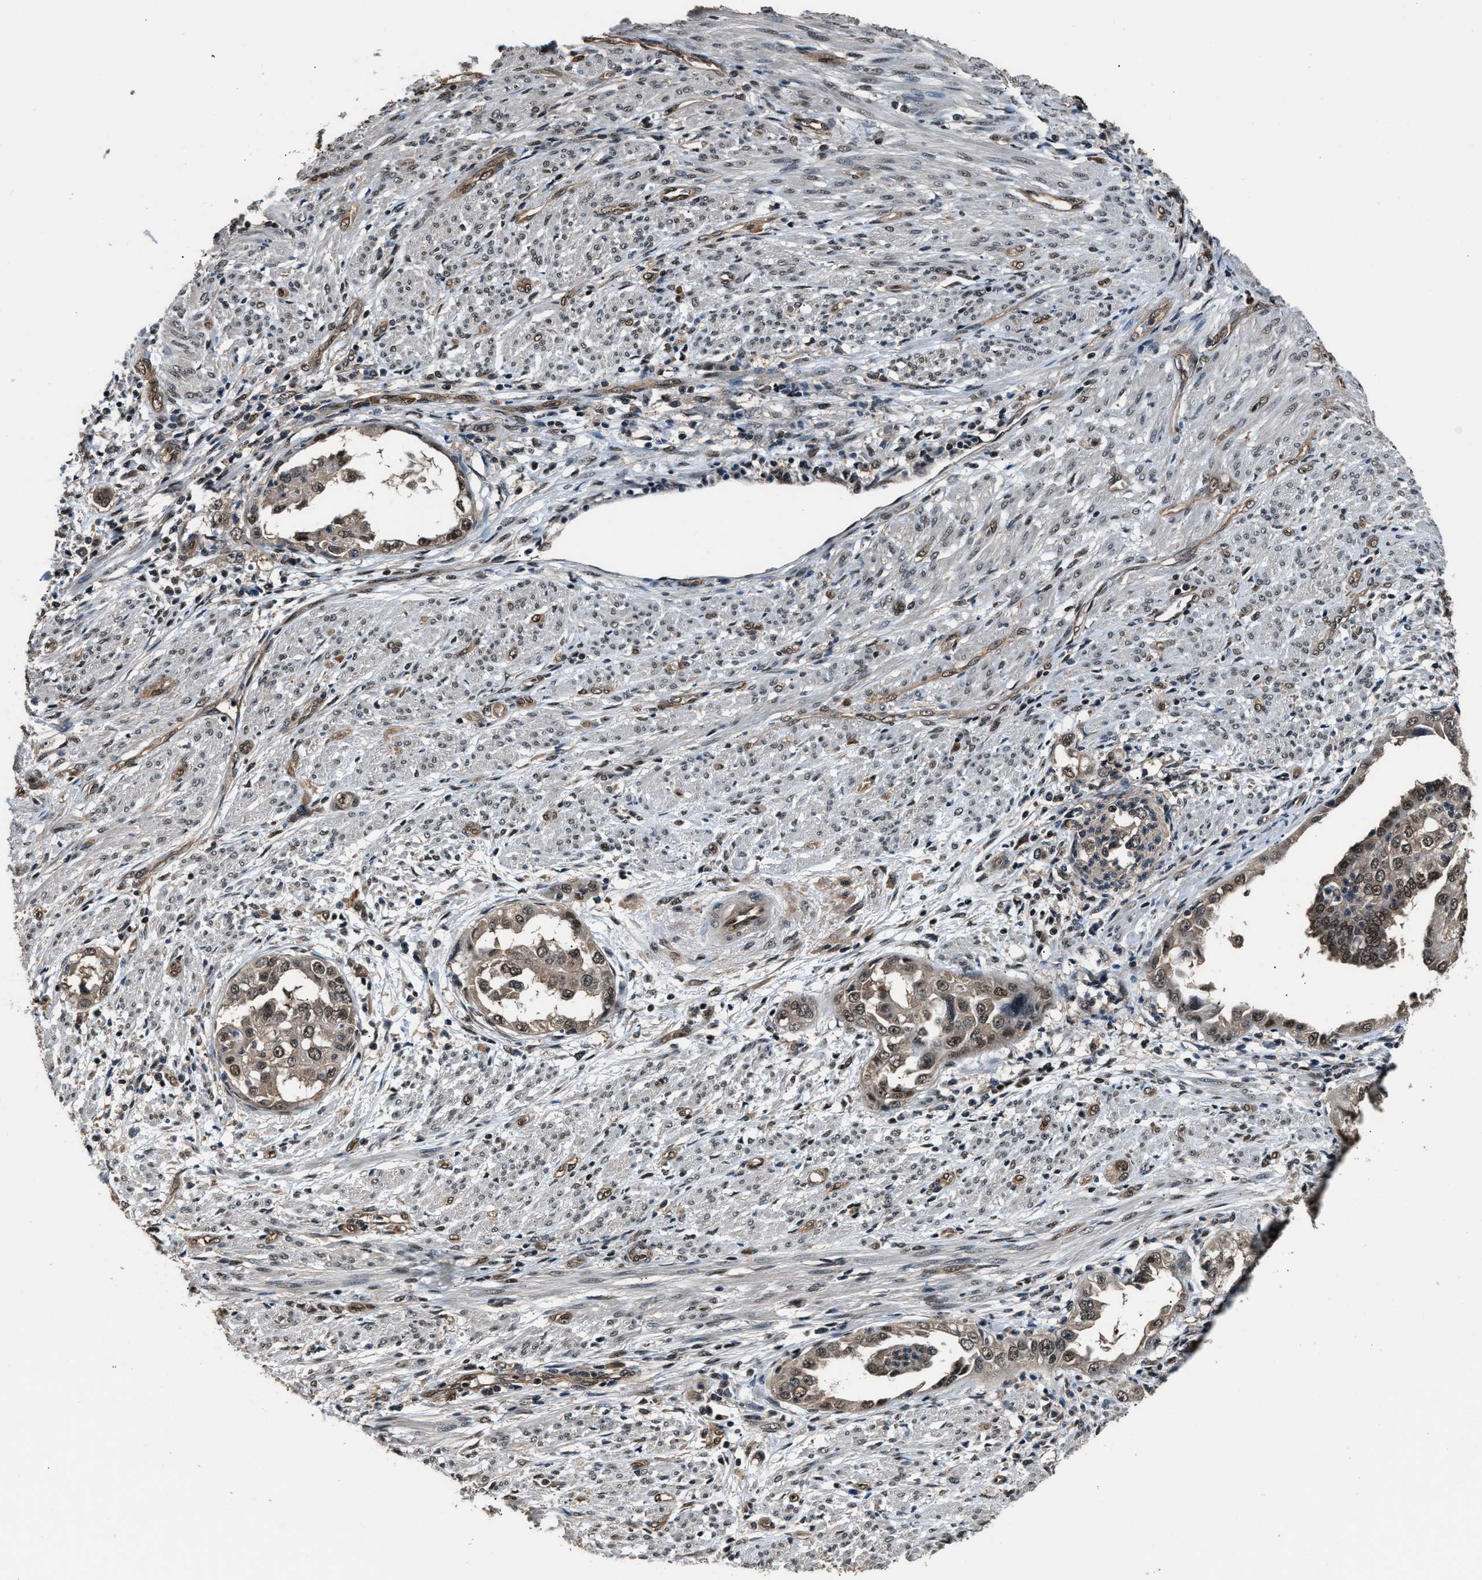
{"staining": {"intensity": "weak", "quantity": ">75%", "location": "cytoplasmic/membranous,nuclear"}, "tissue": "endometrial cancer", "cell_type": "Tumor cells", "image_type": "cancer", "snomed": [{"axis": "morphology", "description": "Adenocarcinoma, NOS"}, {"axis": "topography", "description": "Endometrium"}], "caption": "Human endometrial cancer (adenocarcinoma) stained with a protein marker exhibits weak staining in tumor cells.", "gene": "DFFA", "patient": {"sex": "female", "age": 85}}